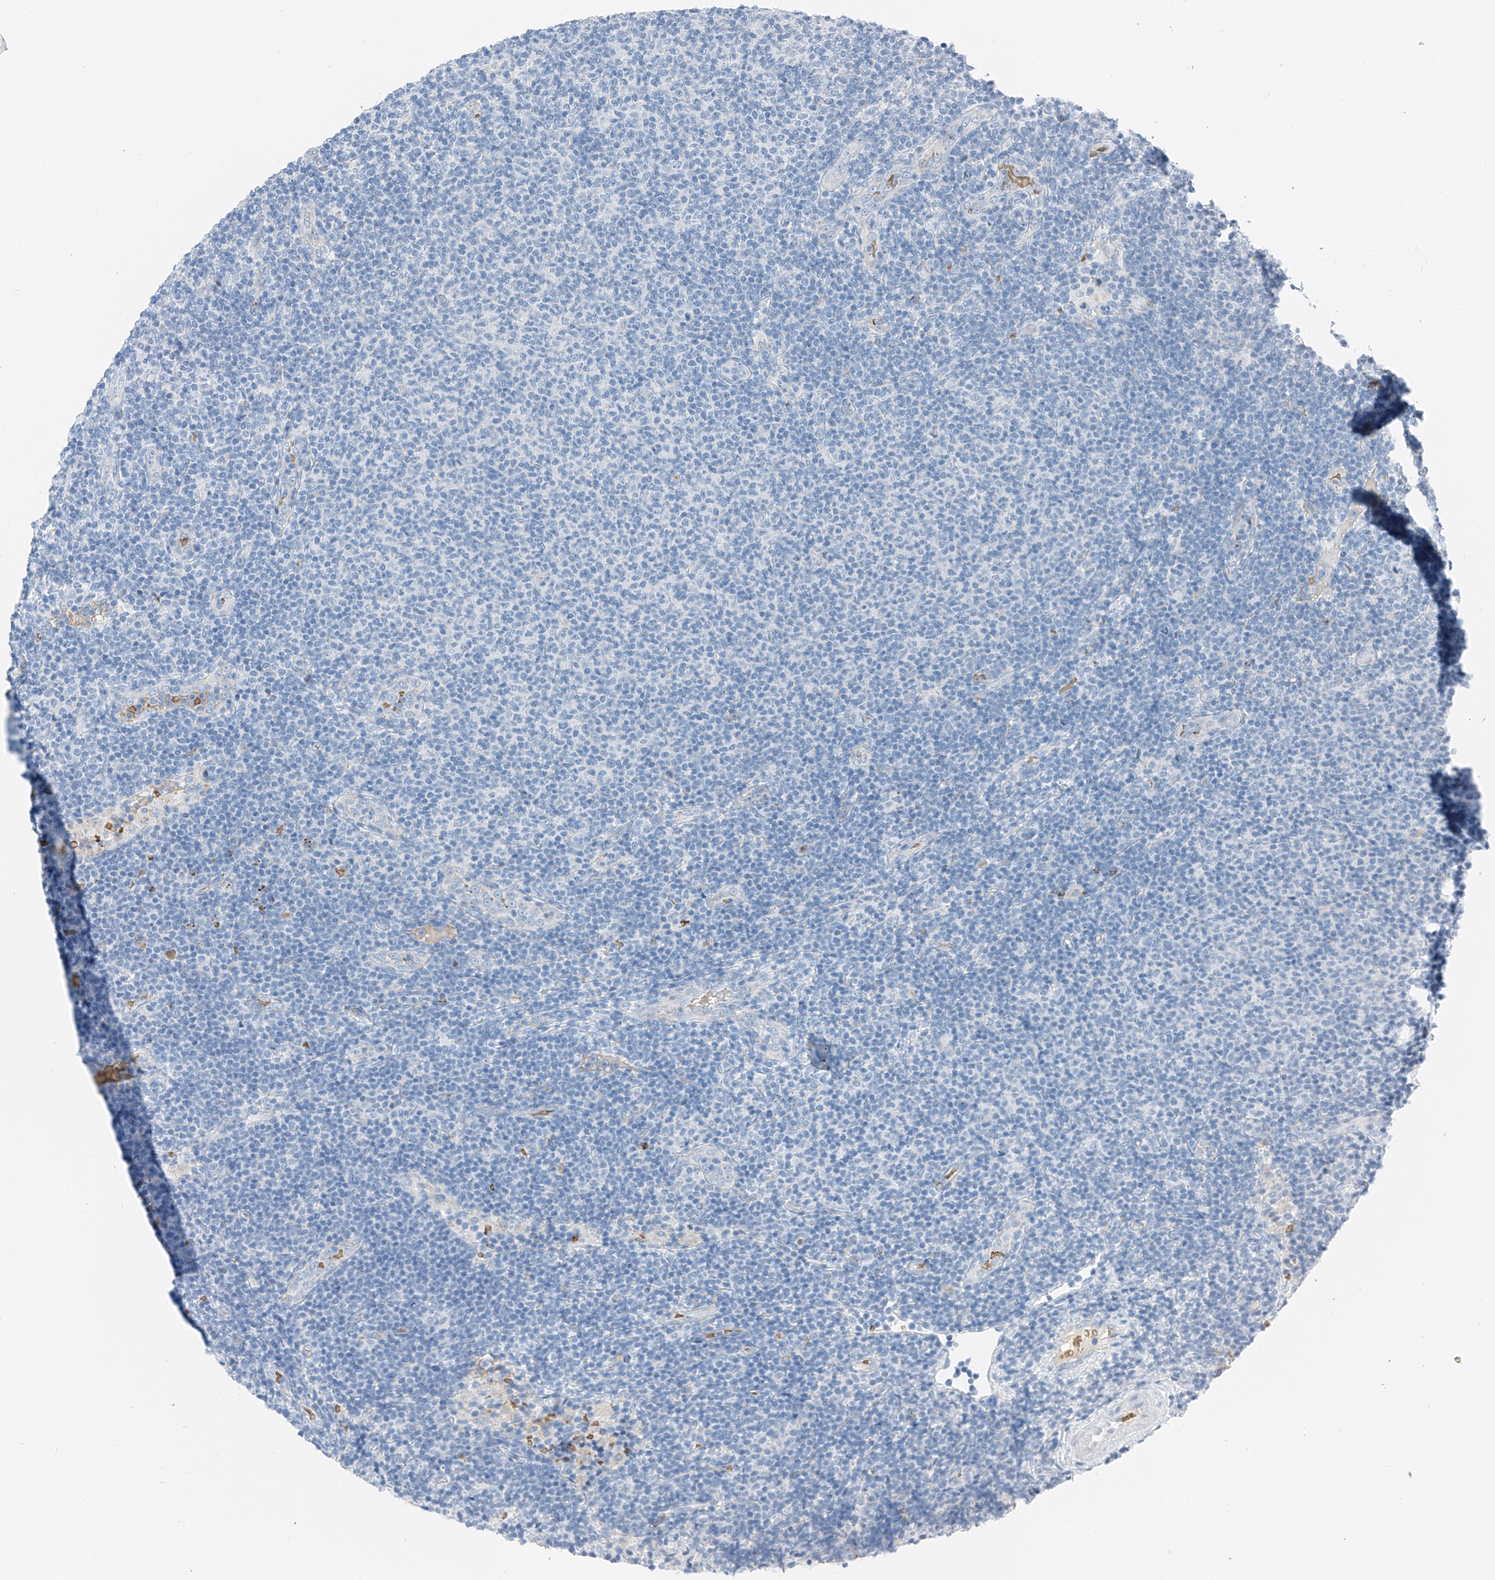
{"staining": {"intensity": "negative", "quantity": "none", "location": "none"}, "tissue": "lymphoma", "cell_type": "Tumor cells", "image_type": "cancer", "snomed": [{"axis": "morphology", "description": "Malignant lymphoma, non-Hodgkin's type, Low grade"}, {"axis": "topography", "description": "Lymph node"}], "caption": "A high-resolution histopathology image shows IHC staining of lymphoma, which exhibits no significant staining in tumor cells.", "gene": "PRSS23", "patient": {"sex": "male", "age": 66}}